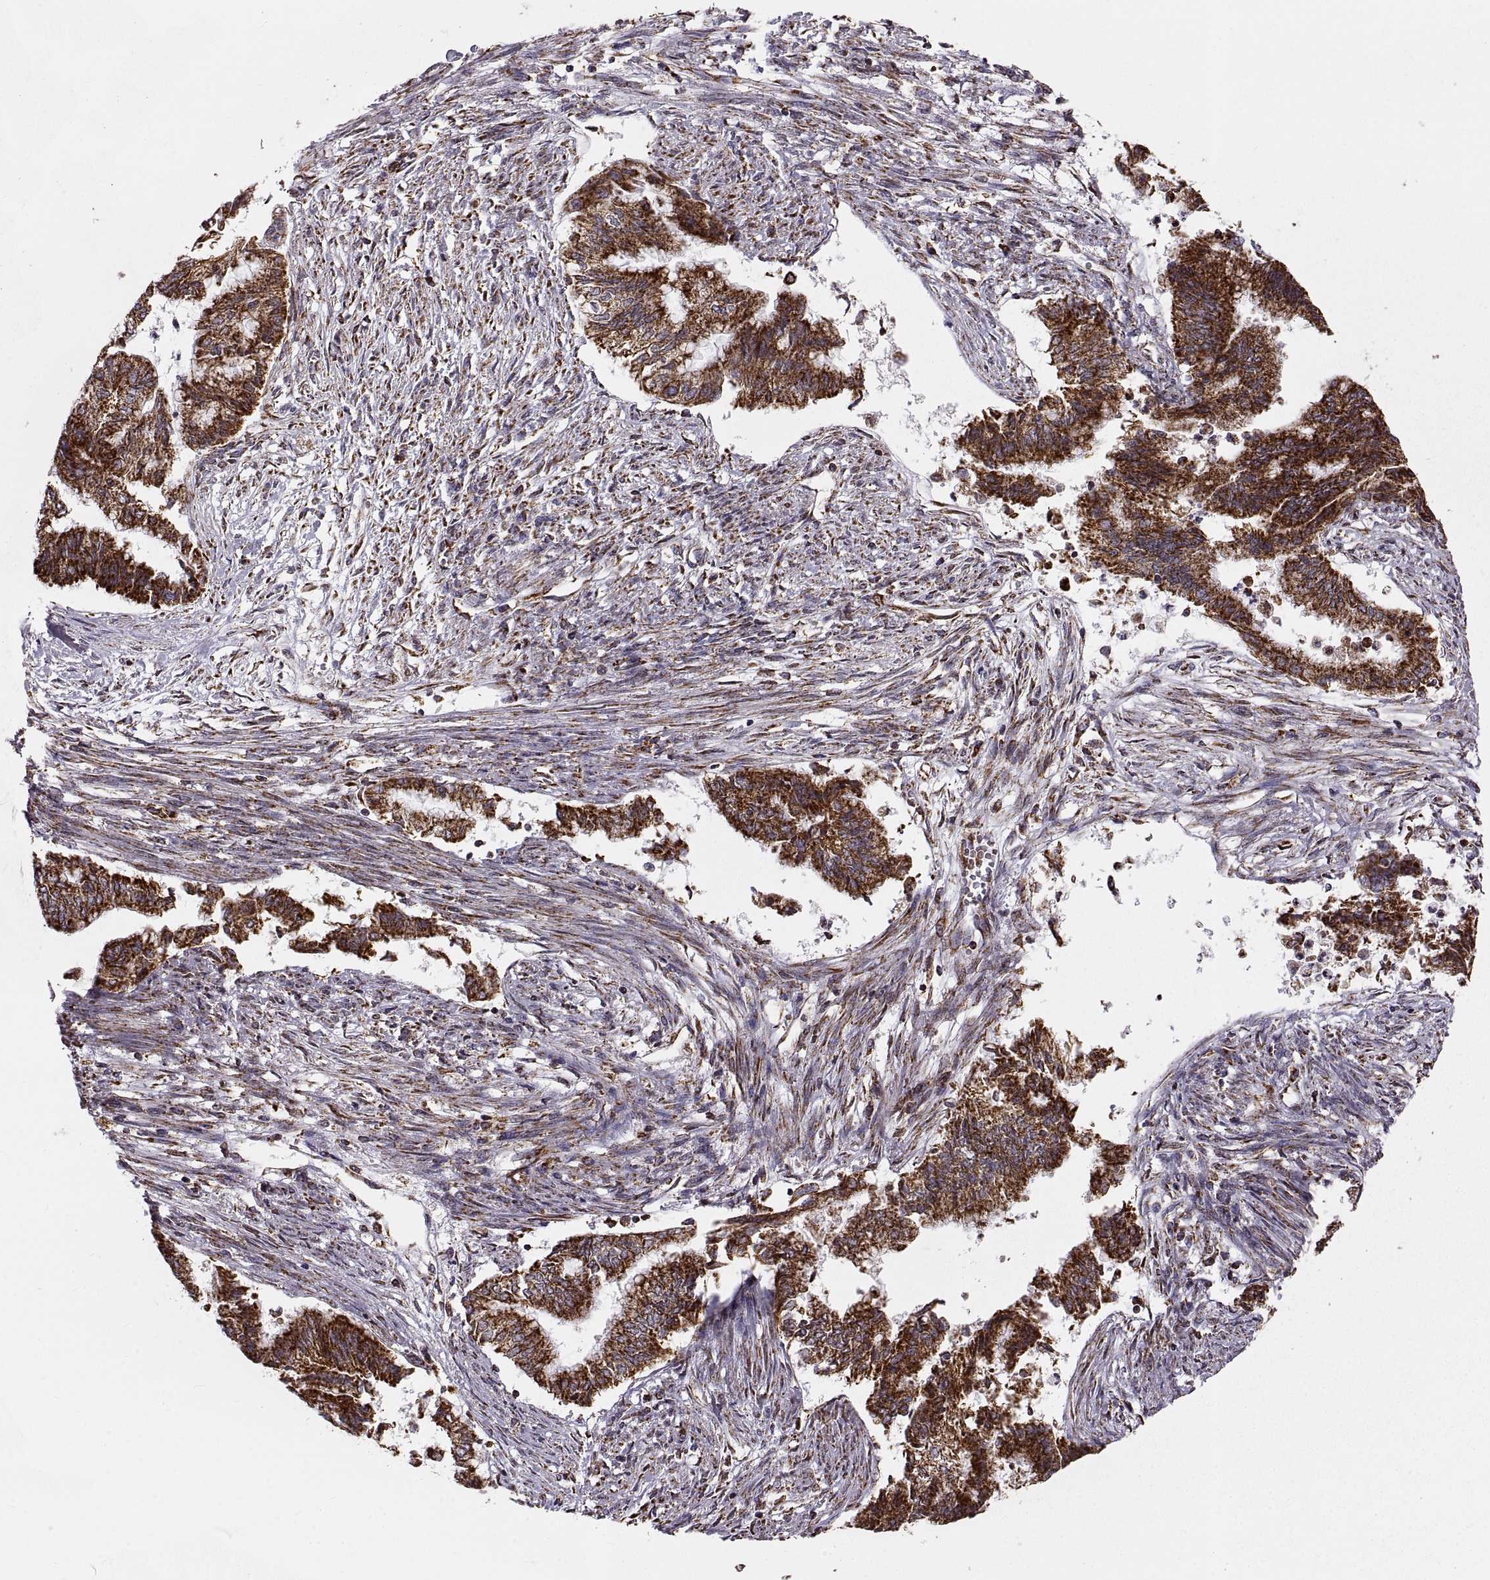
{"staining": {"intensity": "strong", "quantity": ">75%", "location": "cytoplasmic/membranous"}, "tissue": "endometrial cancer", "cell_type": "Tumor cells", "image_type": "cancer", "snomed": [{"axis": "morphology", "description": "Adenocarcinoma, NOS"}, {"axis": "topography", "description": "Endometrium"}], "caption": "Strong cytoplasmic/membranous protein positivity is appreciated in about >75% of tumor cells in endometrial adenocarcinoma. The staining is performed using DAB (3,3'-diaminobenzidine) brown chromogen to label protein expression. The nuclei are counter-stained blue using hematoxylin.", "gene": "ARSD", "patient": {"sex": "female", "age": 65}}